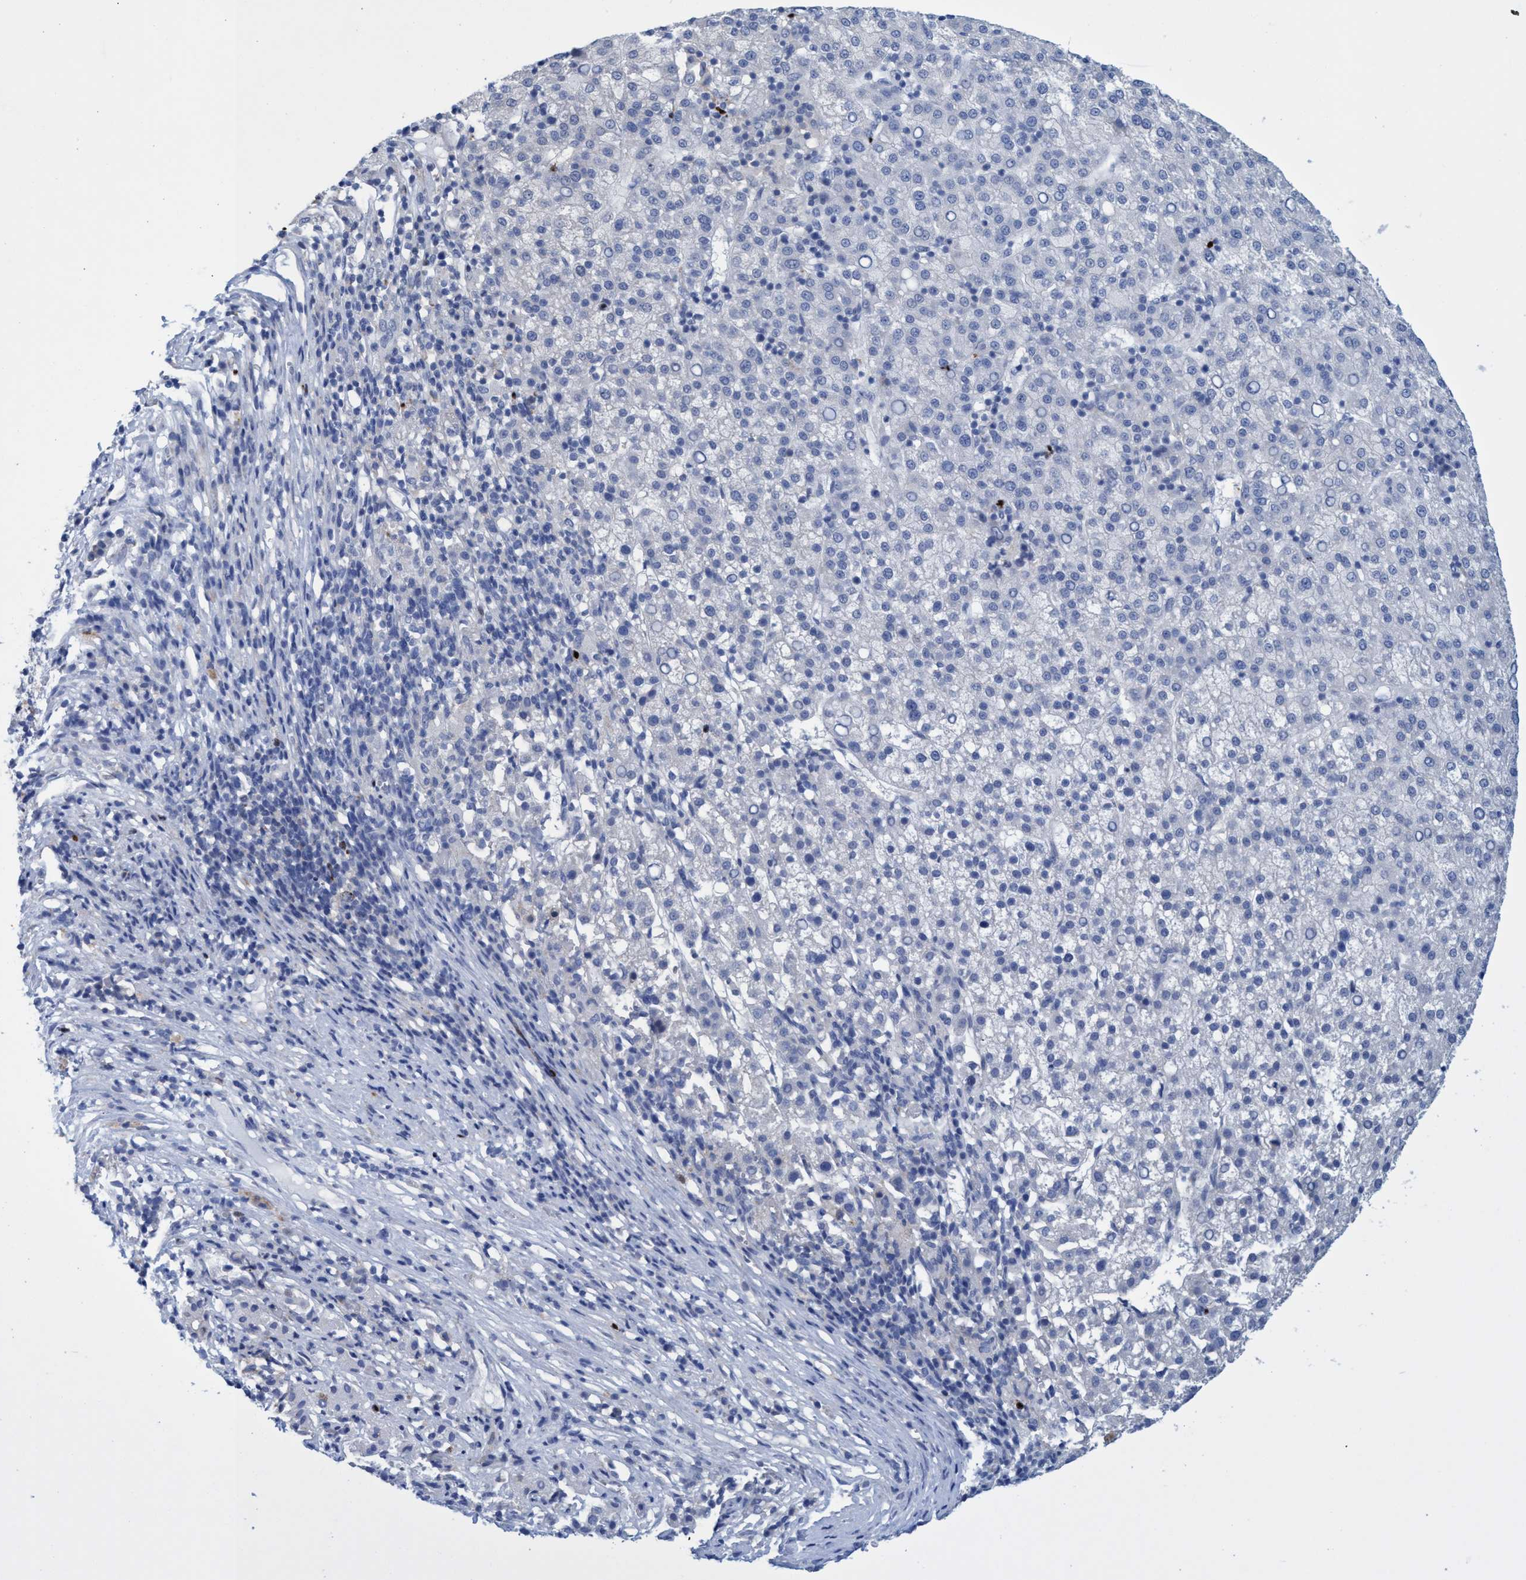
{"staining": {"intensity": "negative", "quantity": "none", "location": "none"}, "tissue": "liver cancer", "cell_type": "Tumor cells", "image_type": "cancer", "snomed": [{"axis": "morphology", "description": "Carcinoma, Hepatocellular, NOS"}, {"axis": "topography", "description": "Liver"}], "caption": "This is an immunohistochemistry (IHC) image of liver hepatocellular carcinoma. There is no expression in tumor cells.", "gene": "R3HCC1", "patient": {"sex": "female", "age": 58}}